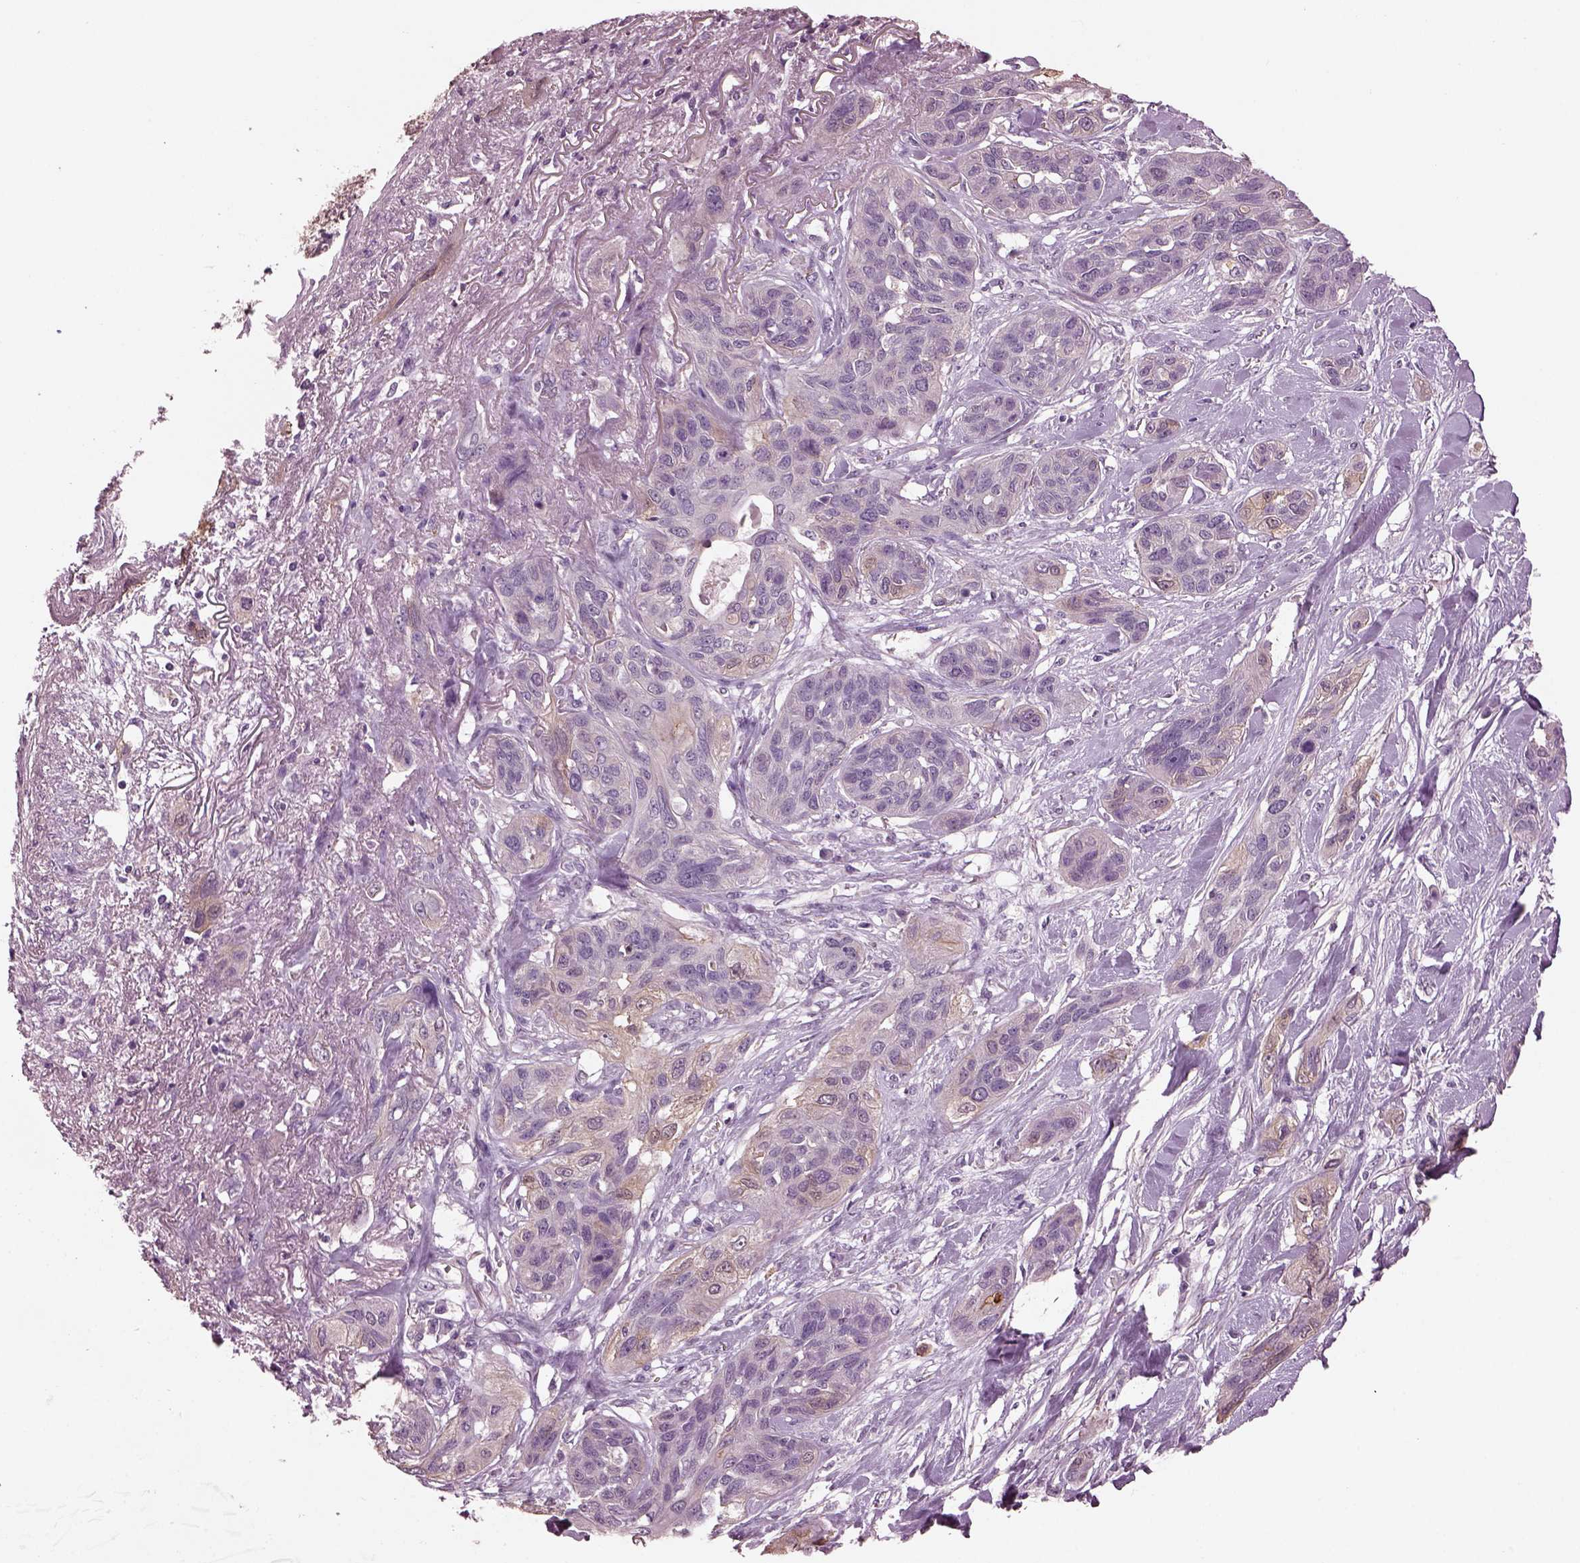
{"staining": {"intensity": "negative", "quantity": "none", "location": "none"}, "tissue": "lung cancer", "cell_type": "Tumor cells", "image_type": "cancer", "snomed": [{"axis": "morphology", "description": "Squamous cell carcinoma, NOS"}, {"axis": "topography", "description": "Lung"}], "caption": "Immunohistochemistry (IHC) of human lung cancer (squamous cell carcinoma) displays no expression in tumor cells.", "gene": "SRI", "patient": {"sex": "female", "age": 70}}